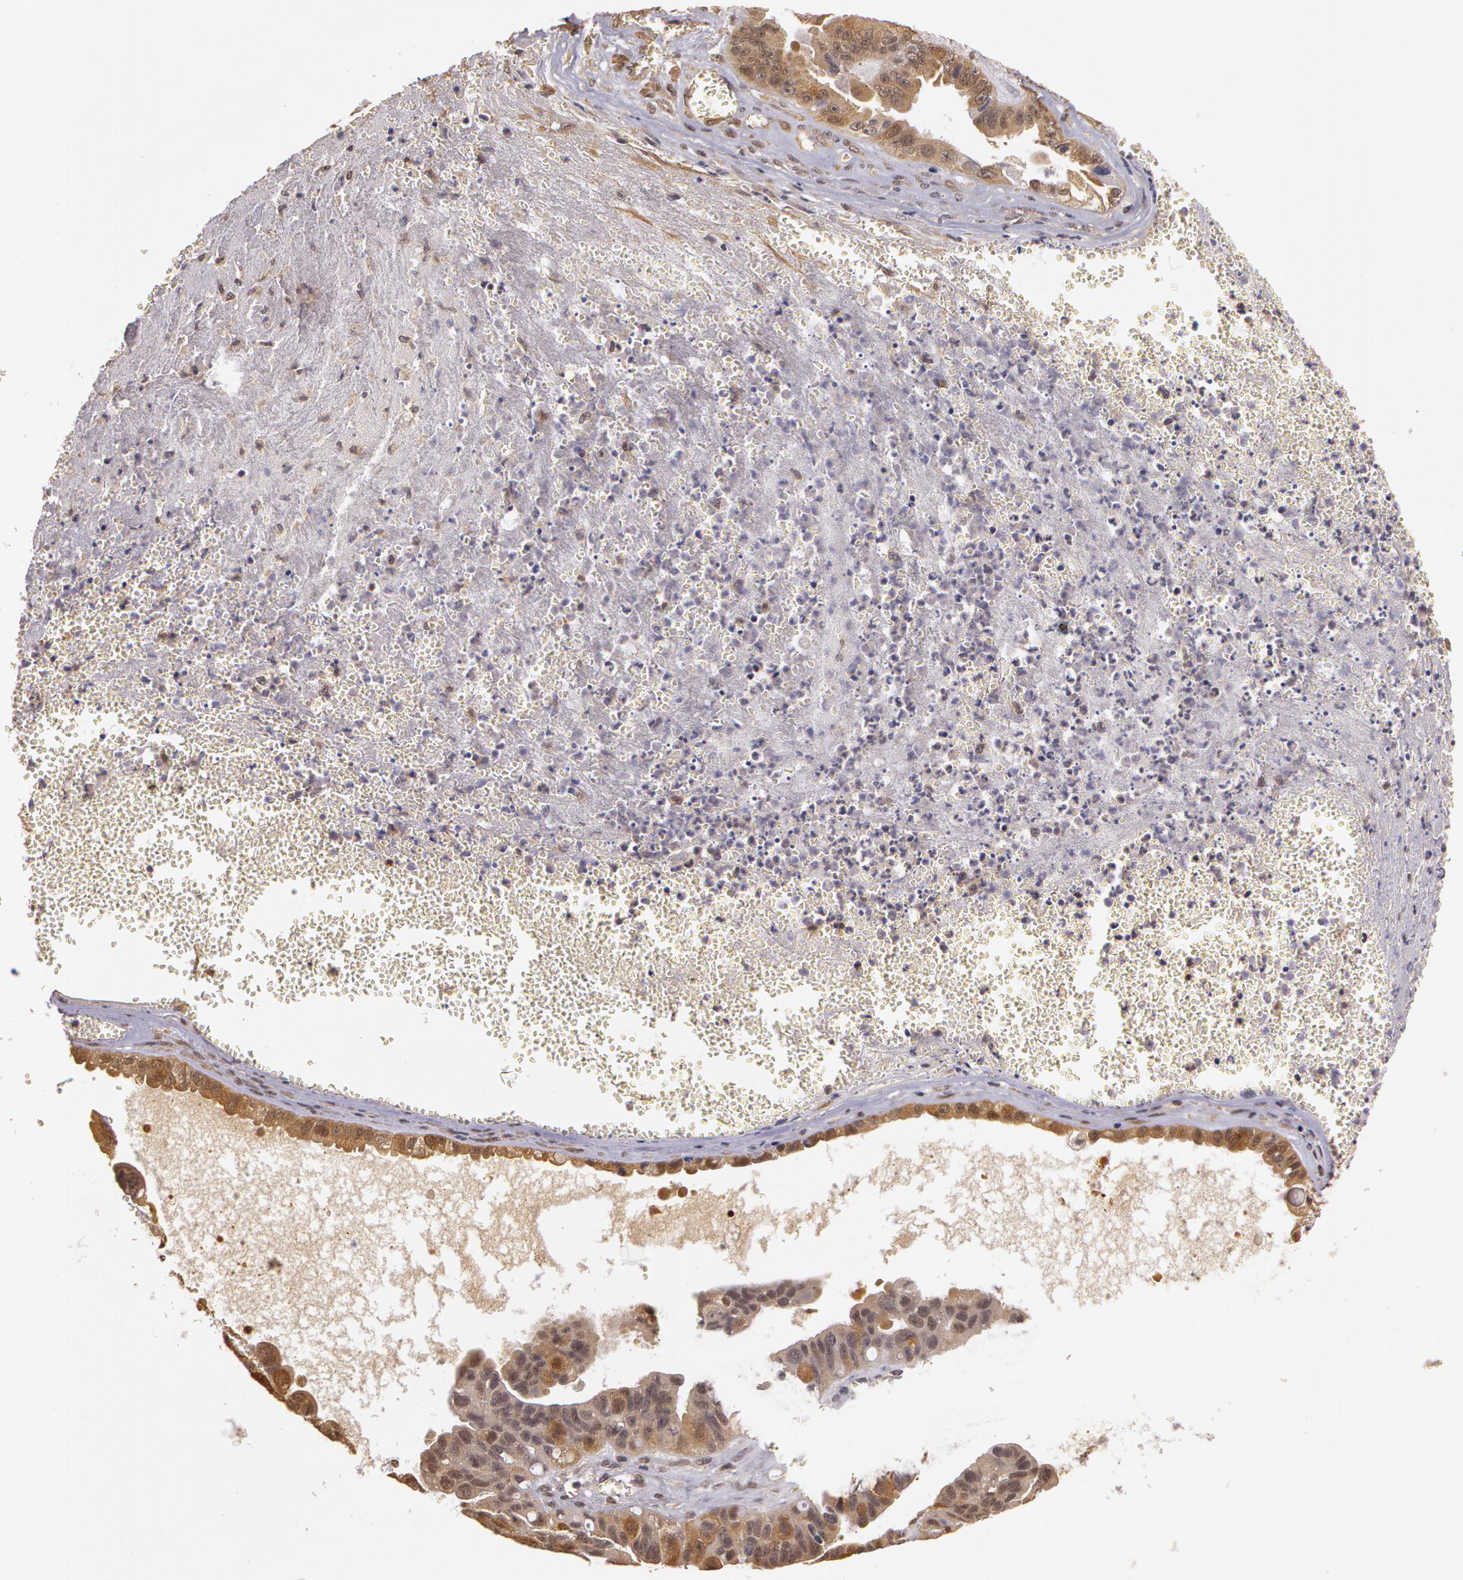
{"staining": {"intensity": "weak", "quantity": ">75%", "location": "cytoplasmic/membranous"}, "tissue": "ovarian cancer", "cell_type": "Tumor cells", "image_type": "cancer", "snomed": [{"axis": "morphology", "description": "Carcinoma, endometroid"}, {"axis": "topography", "description": "Ovary"}], "caption": "This is a micrograph of immunohistochemistry (IHC) staining of ovarian cancer, which shows weak positivity in the cytoplasmic/membranous of tumor cells.", "gene": "AHSA1", "patient": {"sex": "female", "age": 85}}